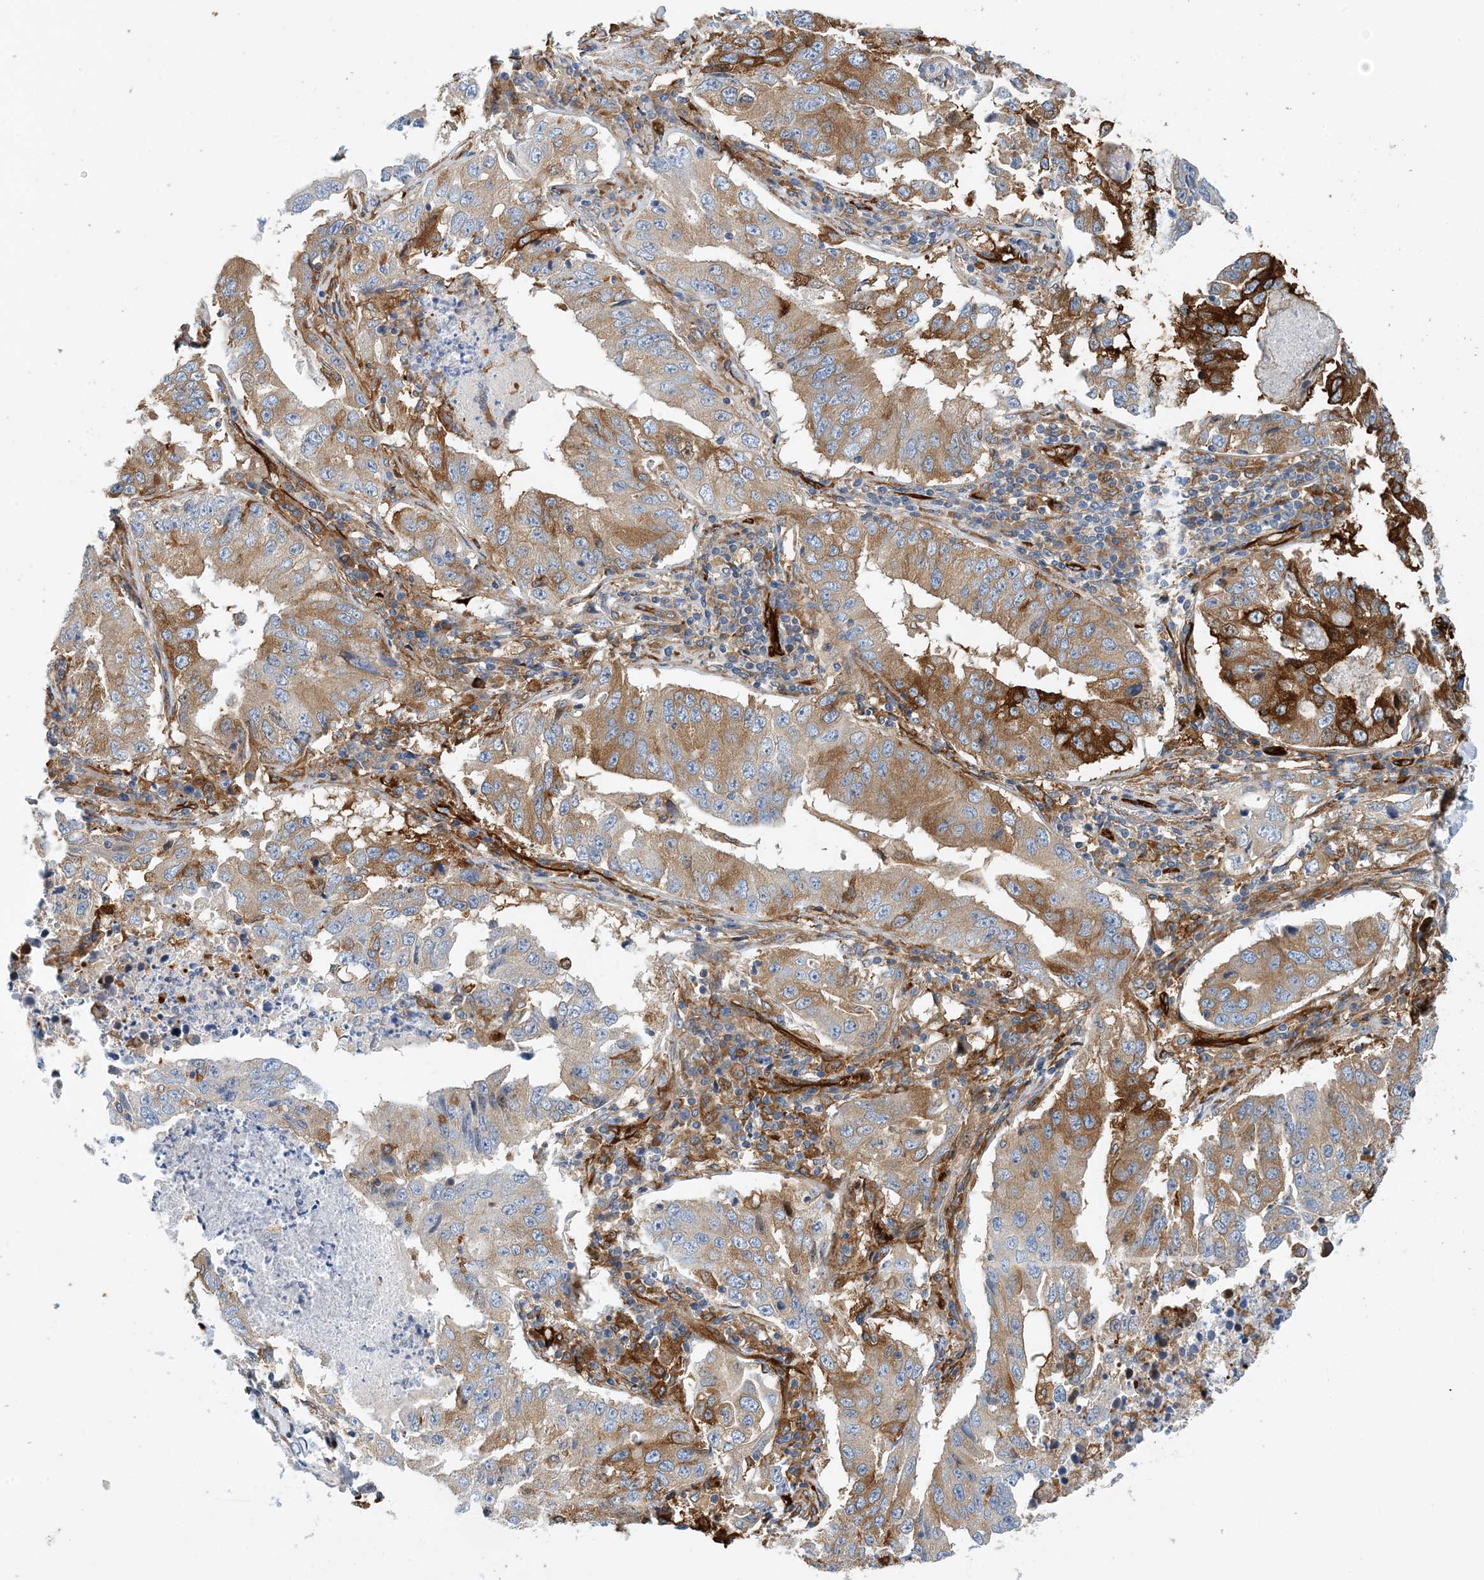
{"staining": {"intensity": "moderate", "quantity": ">75%", "location": "cytoplasmic/membranous"}, "tissue": "lung cancer", "cell_type": "Tumor cells", "image_type": "cancer", "snomed": [{"axis": "morphology", "description": "Adenocarcinoma, NOS"}, {"axis": "topography", "description": "Lung"}], "caption": "Lung adenocarcinoma tissue displays moderate cytoplasmic/membranous positivity in approximately >75% of tumor cells The staining is performed using DAB (3,3'-diaminobenzidine) brown chromogen to label protein expression. The nuclei are counter-stained blue using hematoxylin.", "gene": "PCDHA2", "patient": {"sex": "female", "age": 51}}